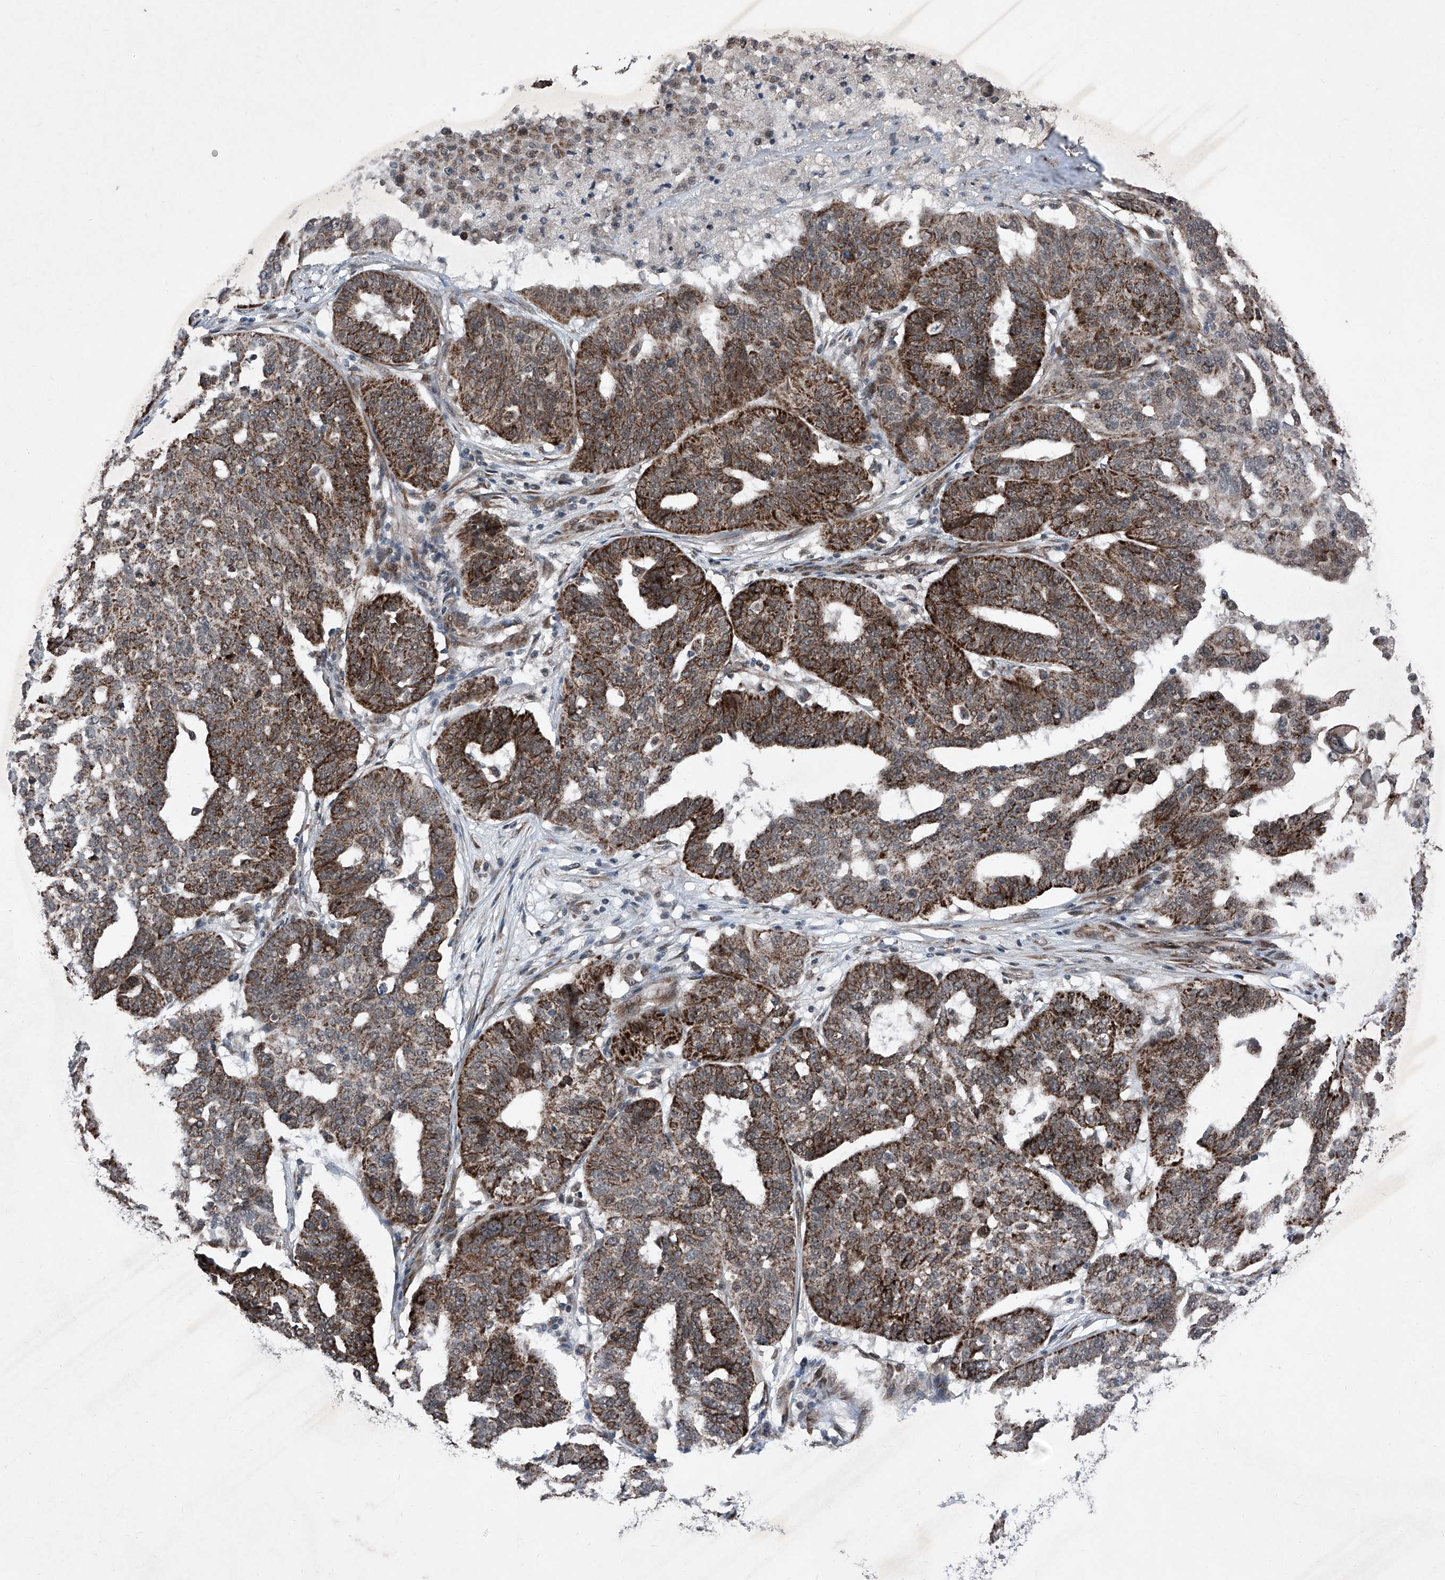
{"staining": {"intensity": "strong", "quantity": ">75%", "location": "cytoplasmic/membranous"}, "tissue": "ovarian cancer", "cell_type": "Tumor cells", "image_type": "cancer", "snomed": [{"axis": "morphology", "description": "Cystadenocarcinoma, serous, NOS"}, {"axis": "topography", "description": "Ovary"}], "caption": "Immunohistochemistry of human ovarian cancer (serous cystadenocarcinoma) exhibits high levels of strong cytoplasmic/membranous staining in approximately >75% of tumor cells. Using DAB (brown) and hematoxylin (blue) stains, captured at high magnification using brightfield microscopy.", "gene": "COA7", "patient": {"sex": "female", "age": 59}}